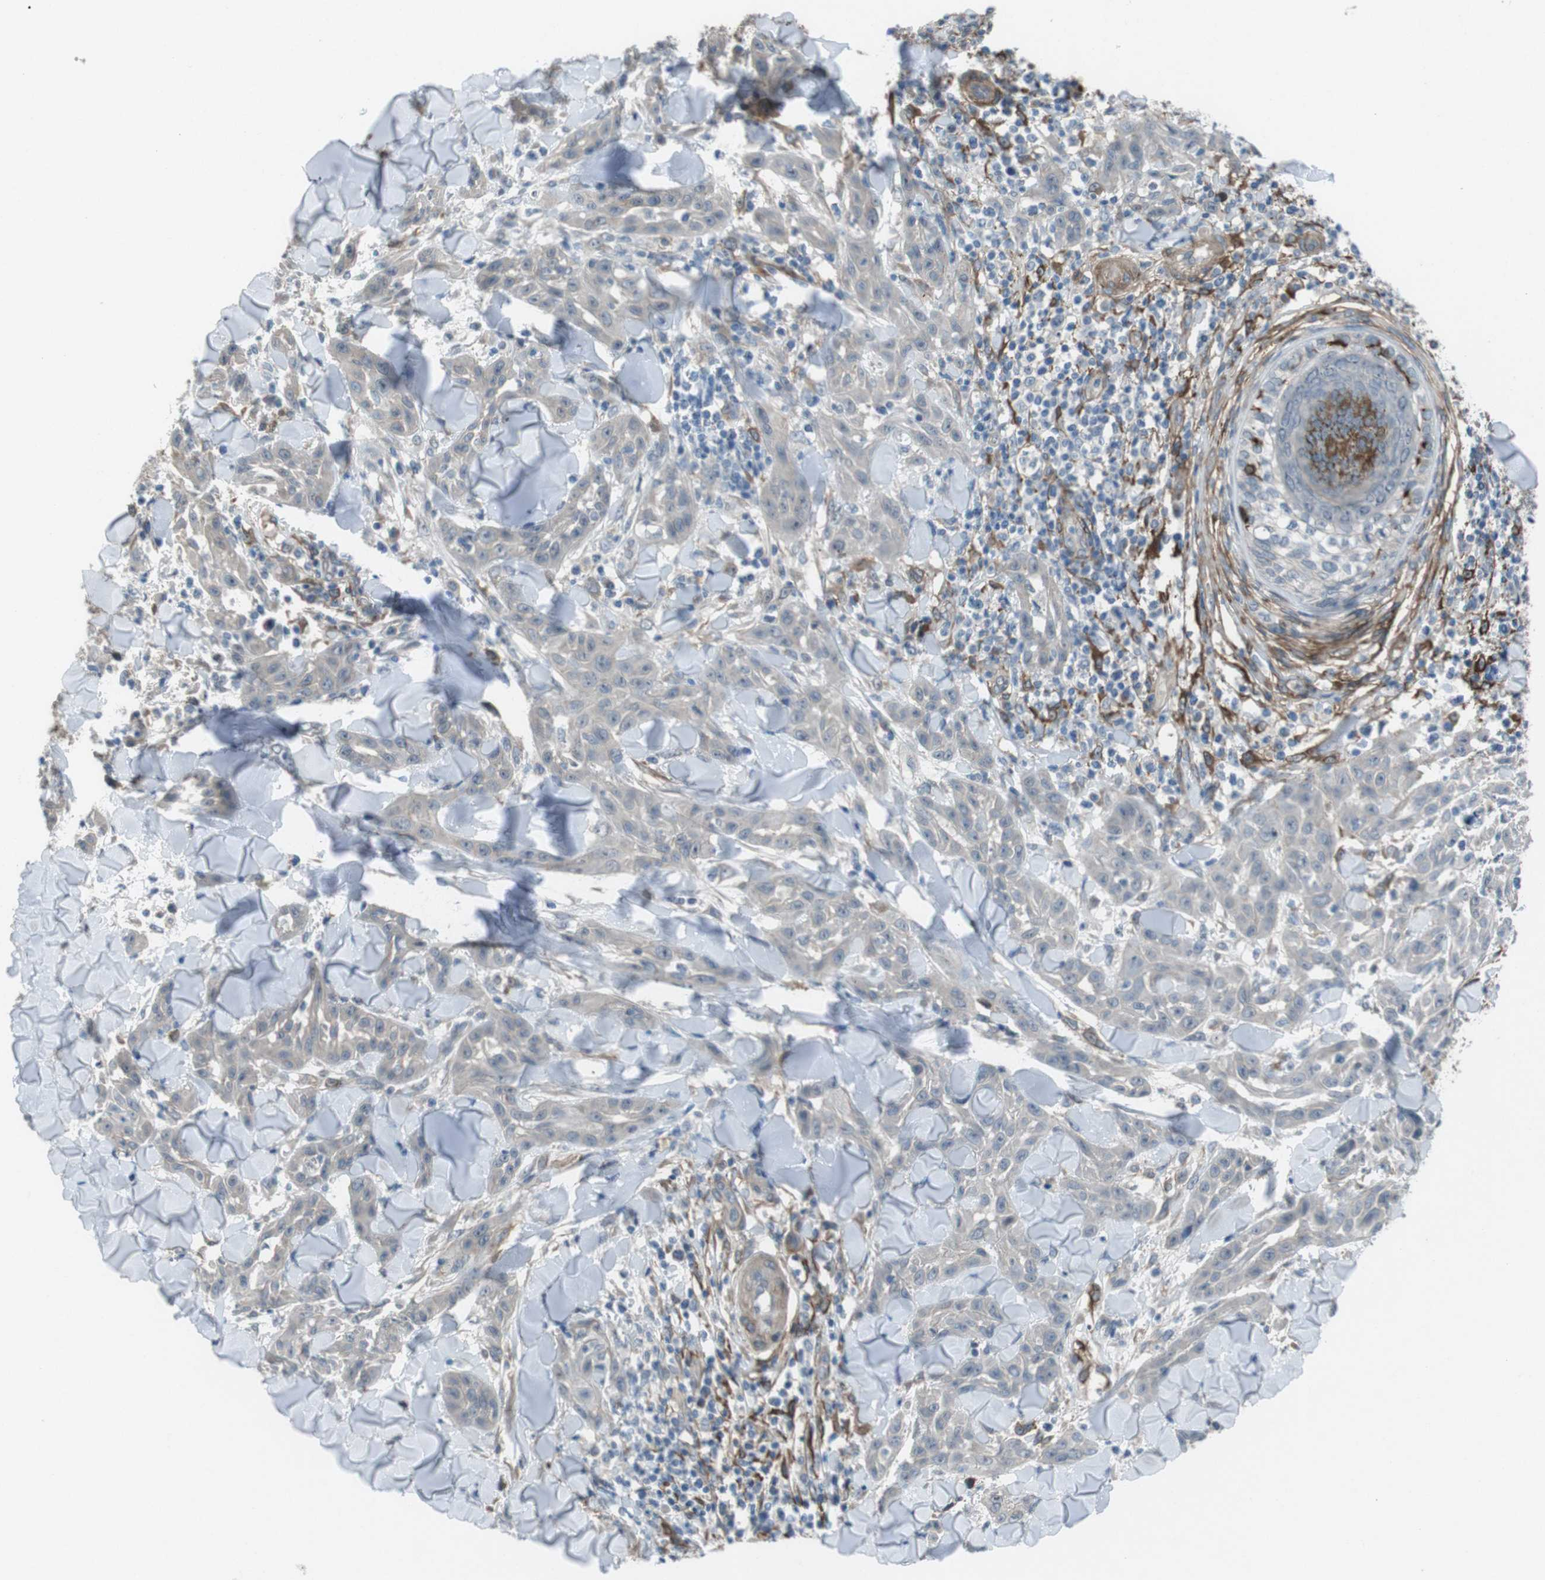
{"staining": {"intensity": "weak", "quantity": "<25%", "location": "cytoplasmic/membranous"}, "tissue": "skin cancer", "cell_type": "Tumor cells", "image_type": "cancer", "snomed": [{"axis": "morphology", "description": "Squamous cell carcinoma, NOS"}, {"axis": "topography", "description": "Skin"}], "caption": "There is no significant staining in tumor cells of skin squamous cell carcinoma. The staining was performed using DAB (3,3'-diaminobenzidine) to visualize the protein expression in brown, while the nuclei were stained in blue with hematoxylin (Magnification: 20x).", "gene": "ANK2", "patient": {"sex": "male", "age": 24}}